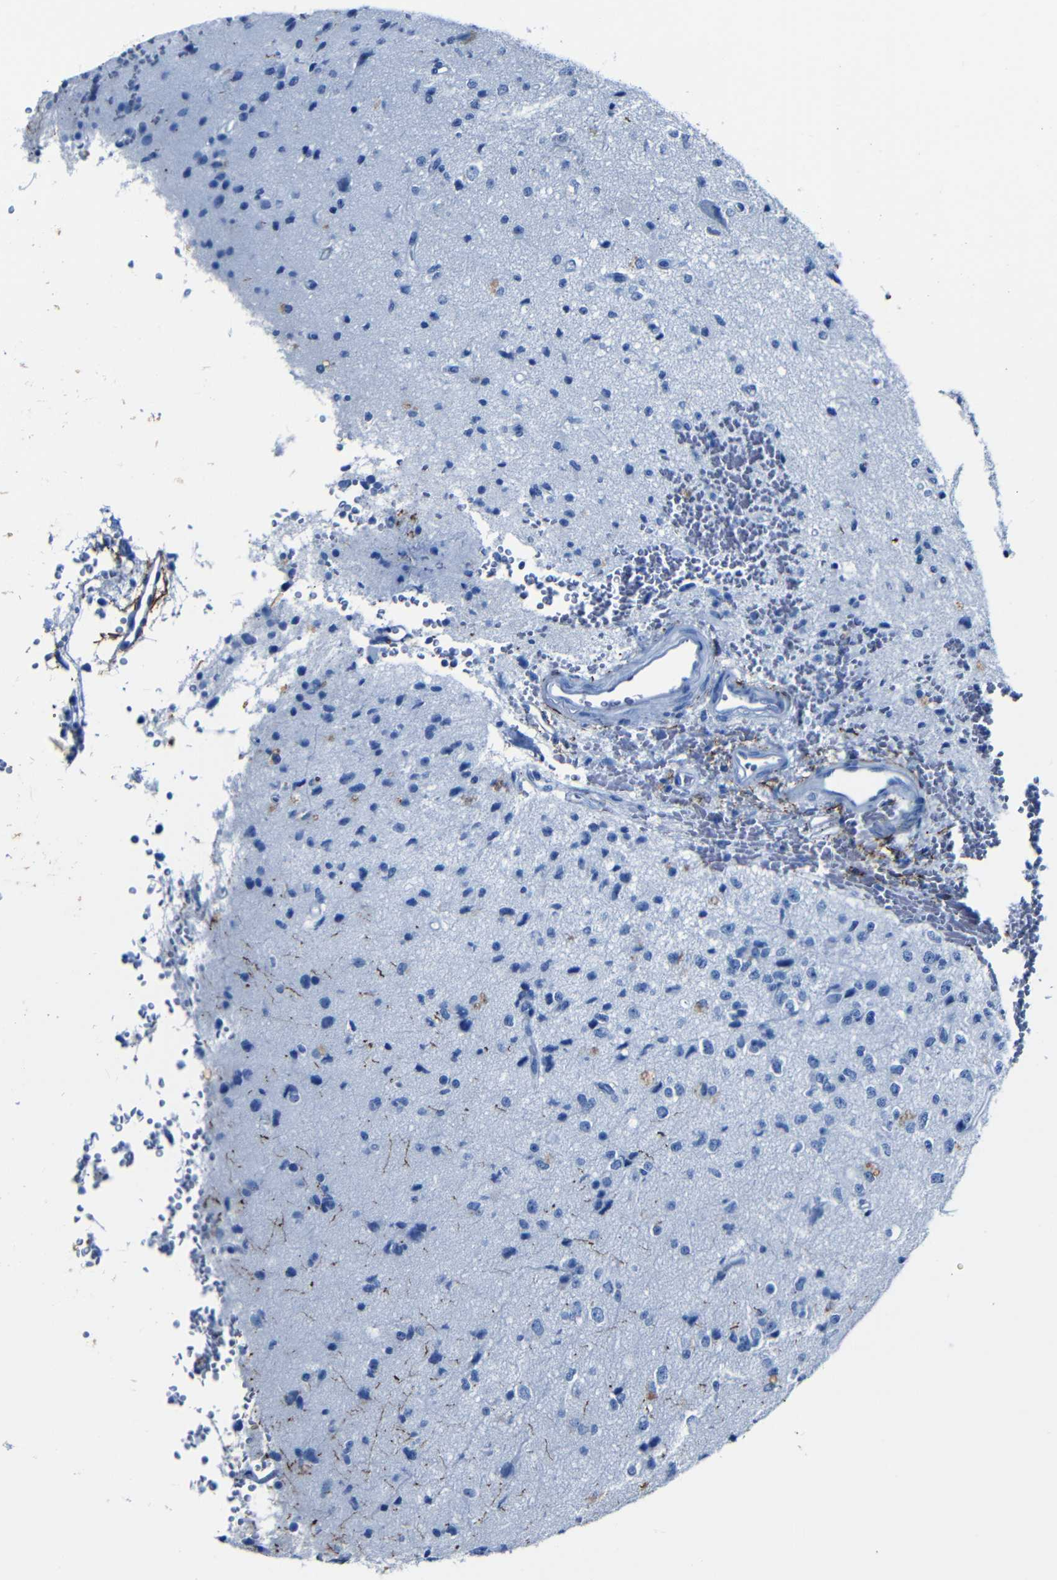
{"staining": {"intensity": "negative", "quantity": "none", "location": "none"}, "tissue": "glioma", "cell_type": "Tumor cells", "image_type": "cancer", "snomed": [{"axis": "morphology", "description": "Glioma, malignant, High grade"}, {"axis": "topography", "description": "pancreas cauda"}], "caption": "The micrograph reveals no staining of tumor cells in malignant high-grade glioma.", "gene": "CLDN11", "patient": {"sex": "male", "age": 60}}